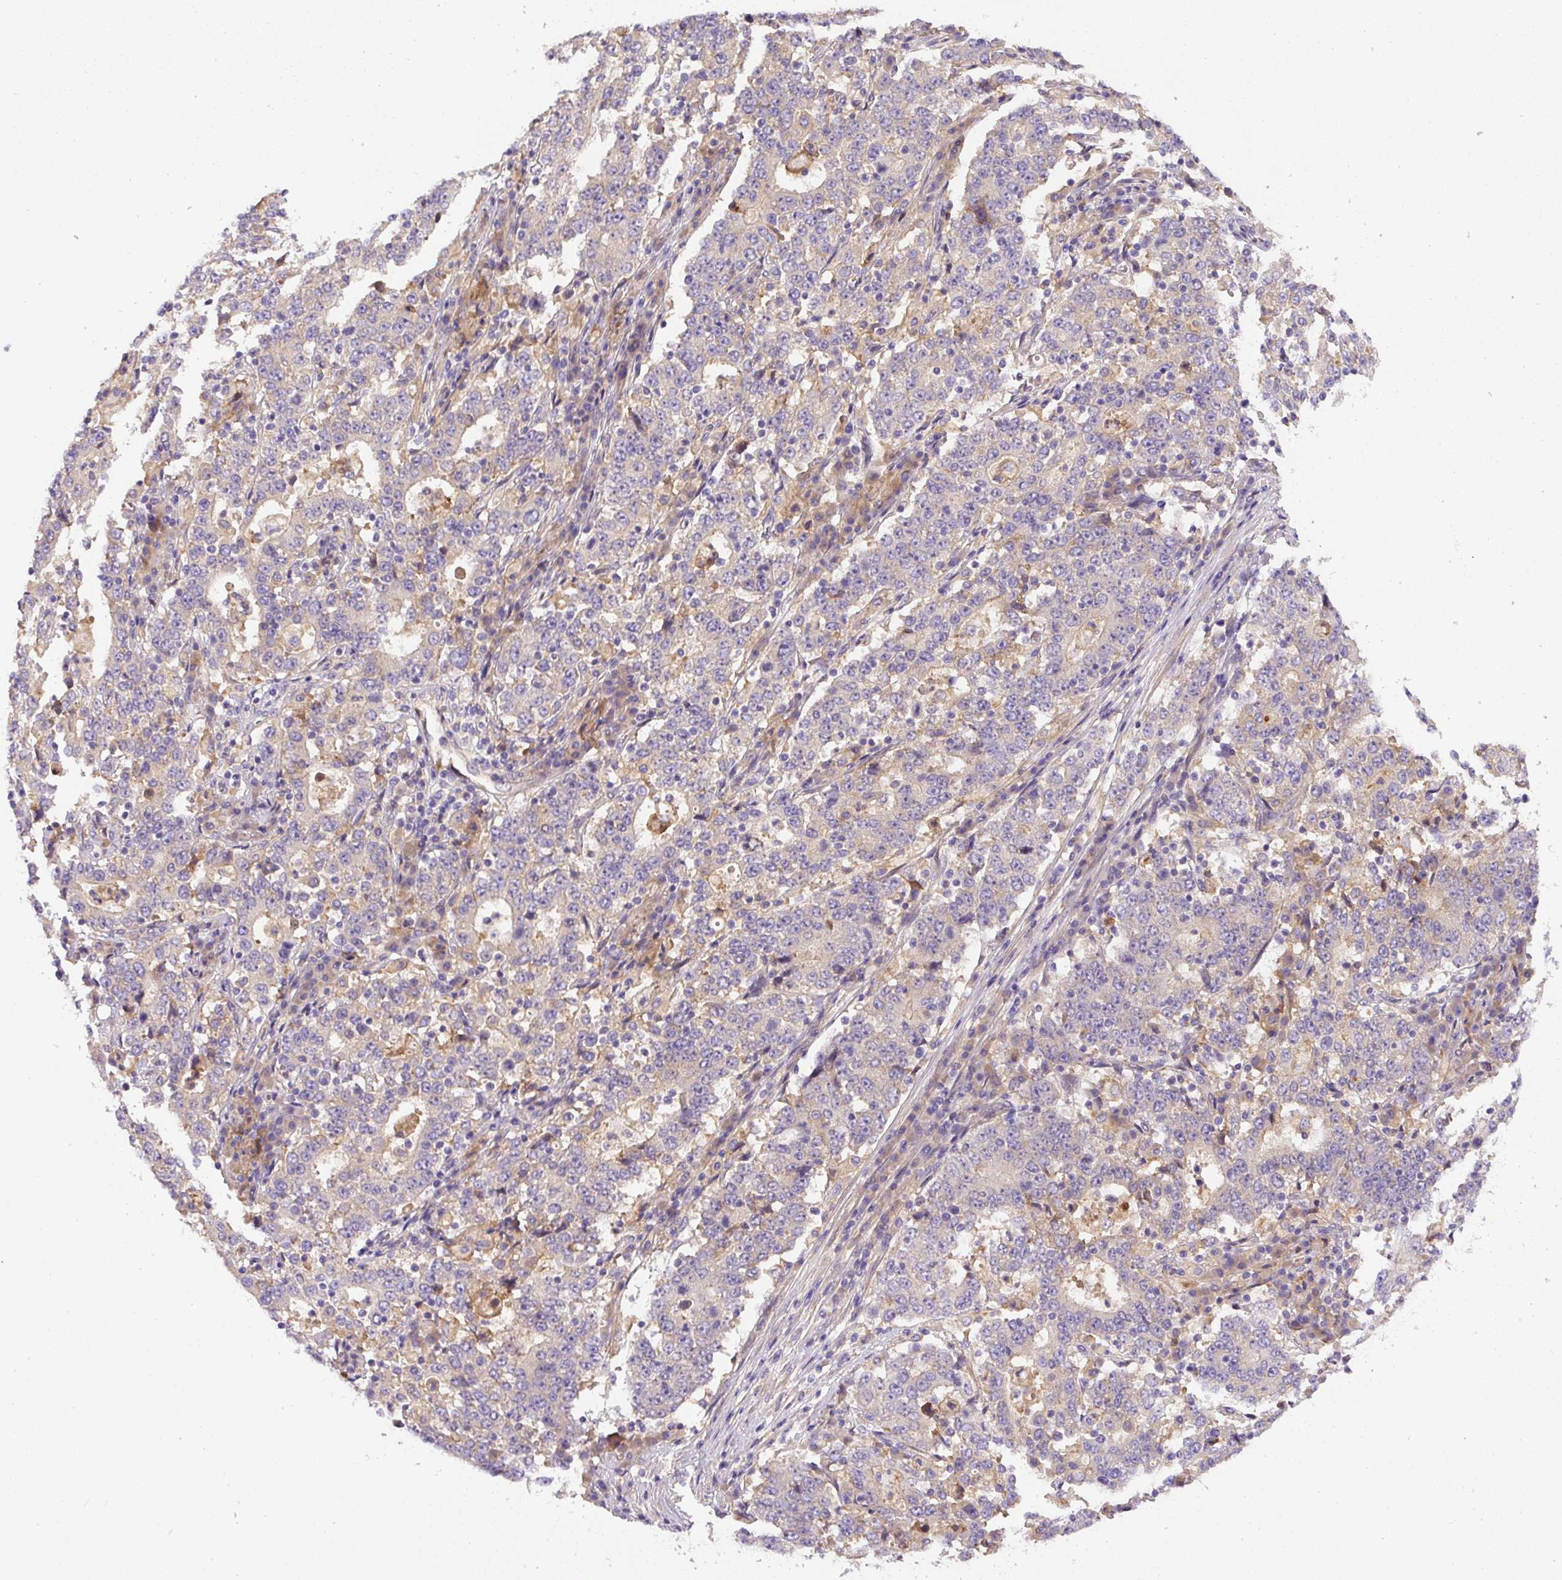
{"staining": {"intensity": "negative", "quantity": "none", "location": "none"}, "tissue": "stomach cancer", "cell_type": "Tumor cells", "image_type": "cancer", "snomed": [{"axis": "morphology", "description": "Adenocarcinoma, NOS"}, {"axis": "topography", "description": "Stomach"}], "caption": "Immunohistochemistry histopathology image of neoplastic tissue: human adenocarcinoma (stomach) stained with DAB (3,3'-diaminobenzidine) reveals no significant protein expression in tumor cells. The staining was performed using DAB to visualize the protein expression in brown, while the nuclei were stained in blue with hematoxylin (Magnification: 20x).", "gene": "DAPK1", "patient": {"sex": "male", "age": 59}}